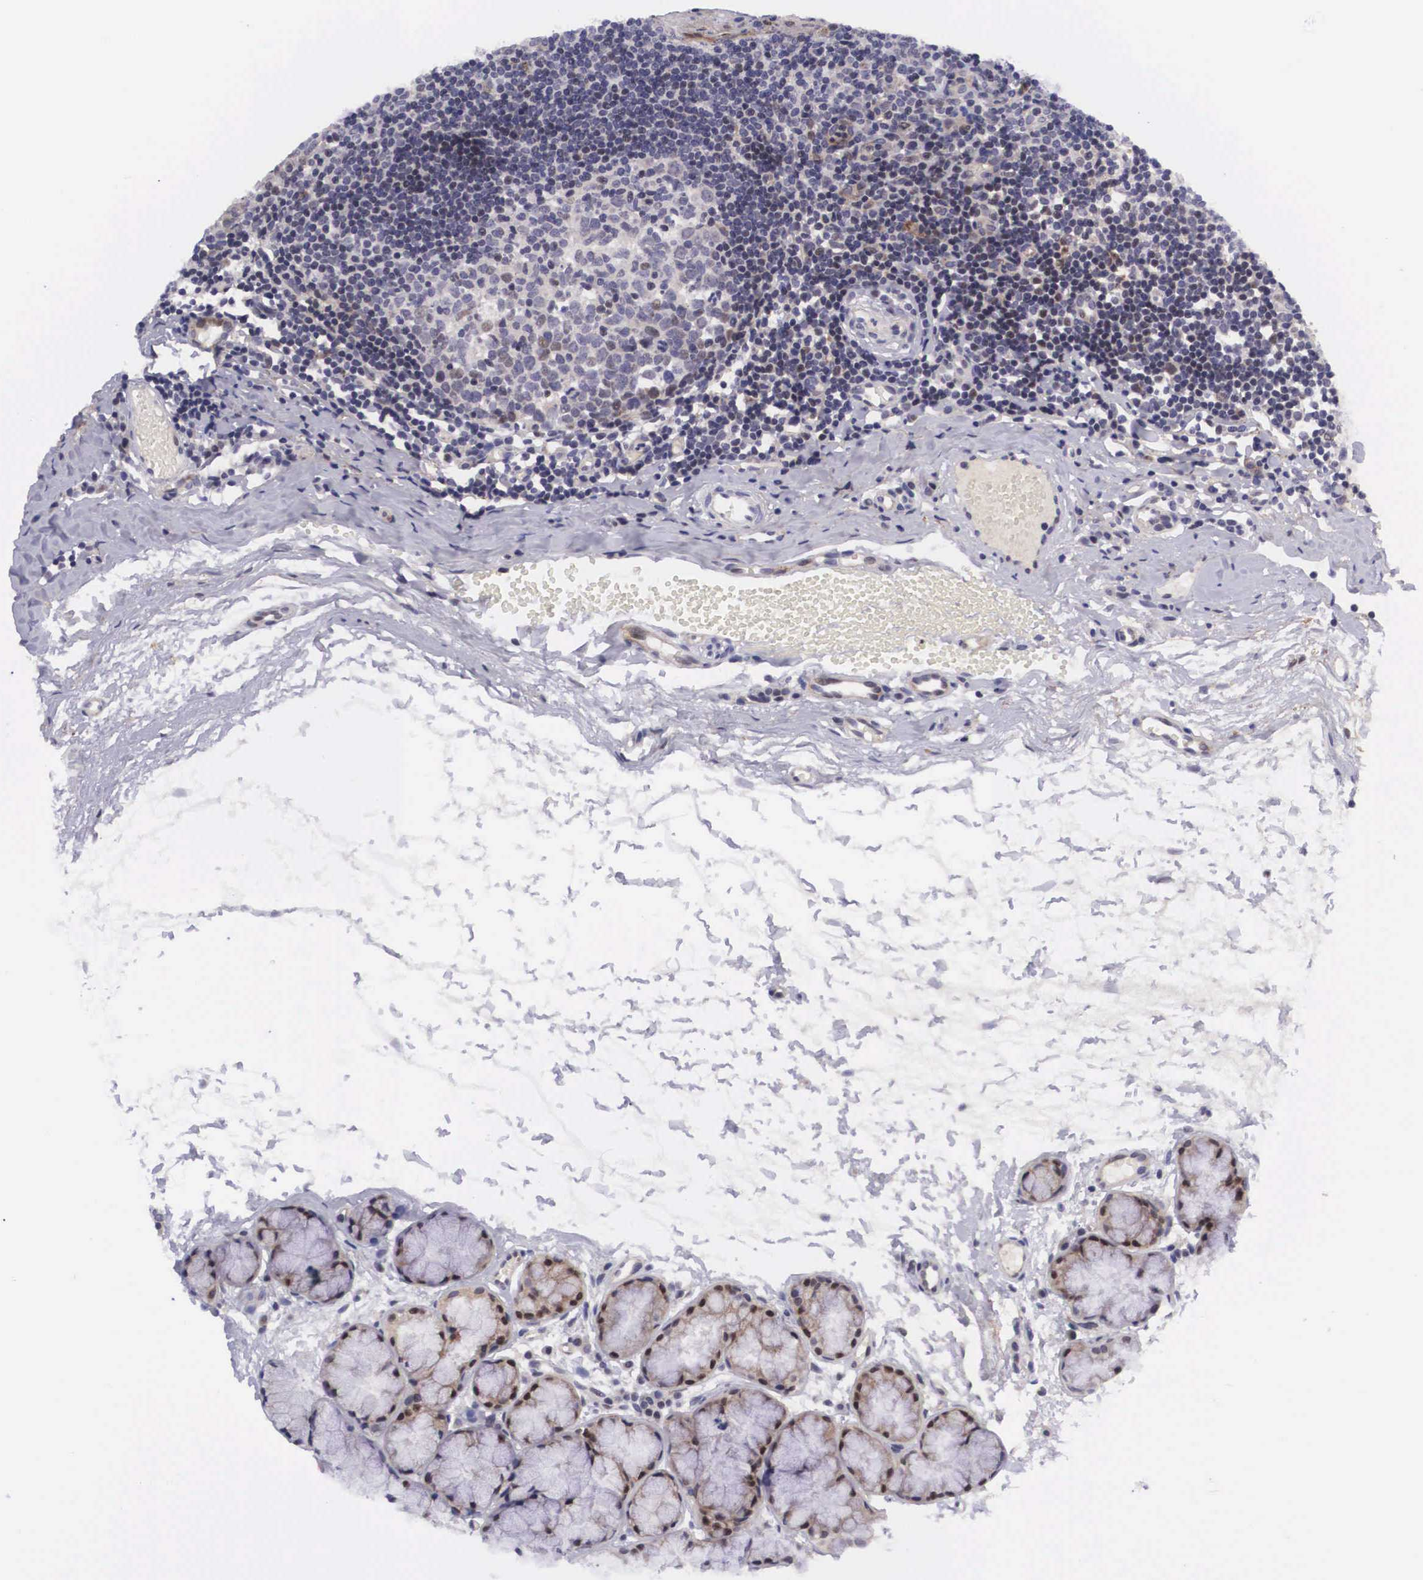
{"staining": {"intensity": "weak", "quantity": "<25%", "location": "nuclear"}, "tissue": "tonsil", "cell_type": "Germinal center cells", "image_type": "normal", "snomed": [{"axis": "morphology", "description": "Normal tissue, NOS"}, {"axis": "topography", "description": "Tonsil"}], "caption": "This histopathology image is of normal tonsil stained with IHC to label a protein in brown with the nuclei are counter-stained blue. There is no expression in germinal center cells. The staining is performed using DAB (3,3'-diaminobenzidine) brown chromogen with nuclei counter-stained in using hematoxylin.", "gene": "EMID1", "patient": {"sex": "female", "age": 41}}